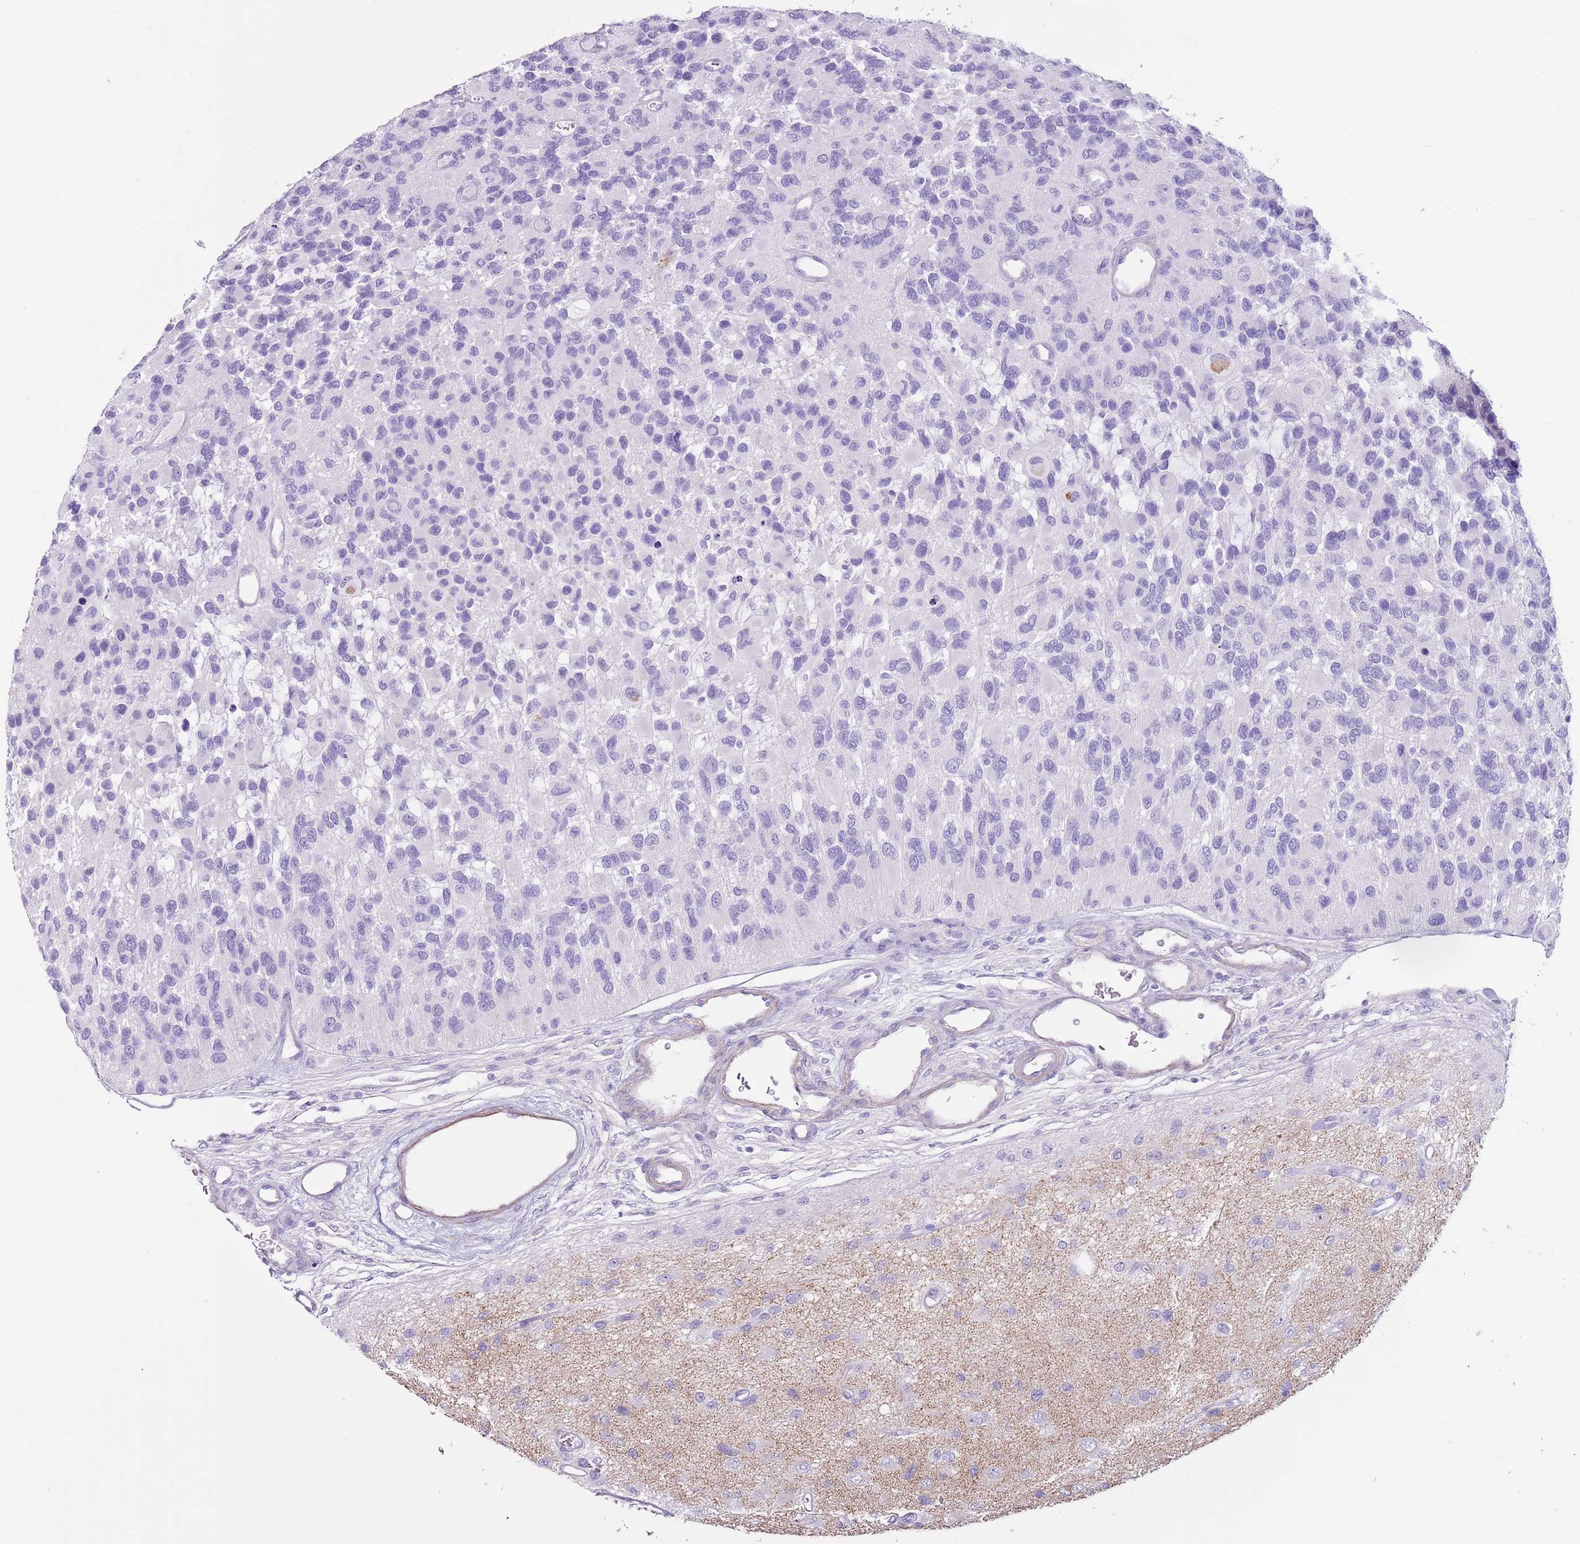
{"staining": {"intensity": "negative", "quantity": "none", "location": "none"}, "tissue": "glioma", "cell_type": "Tumor cells", "image_type": "cancer", "snomed": [{"axis": "morphology", "description": "Glioma, malignant, High grade"}, {"axis": "topography", "description": "Brain"}], "caption": "There is no significant expression in tumor cells of malignant glioma (high-grade).", "gene": "SLC7A14", "patient": {"sex": "male", "age": 77}}